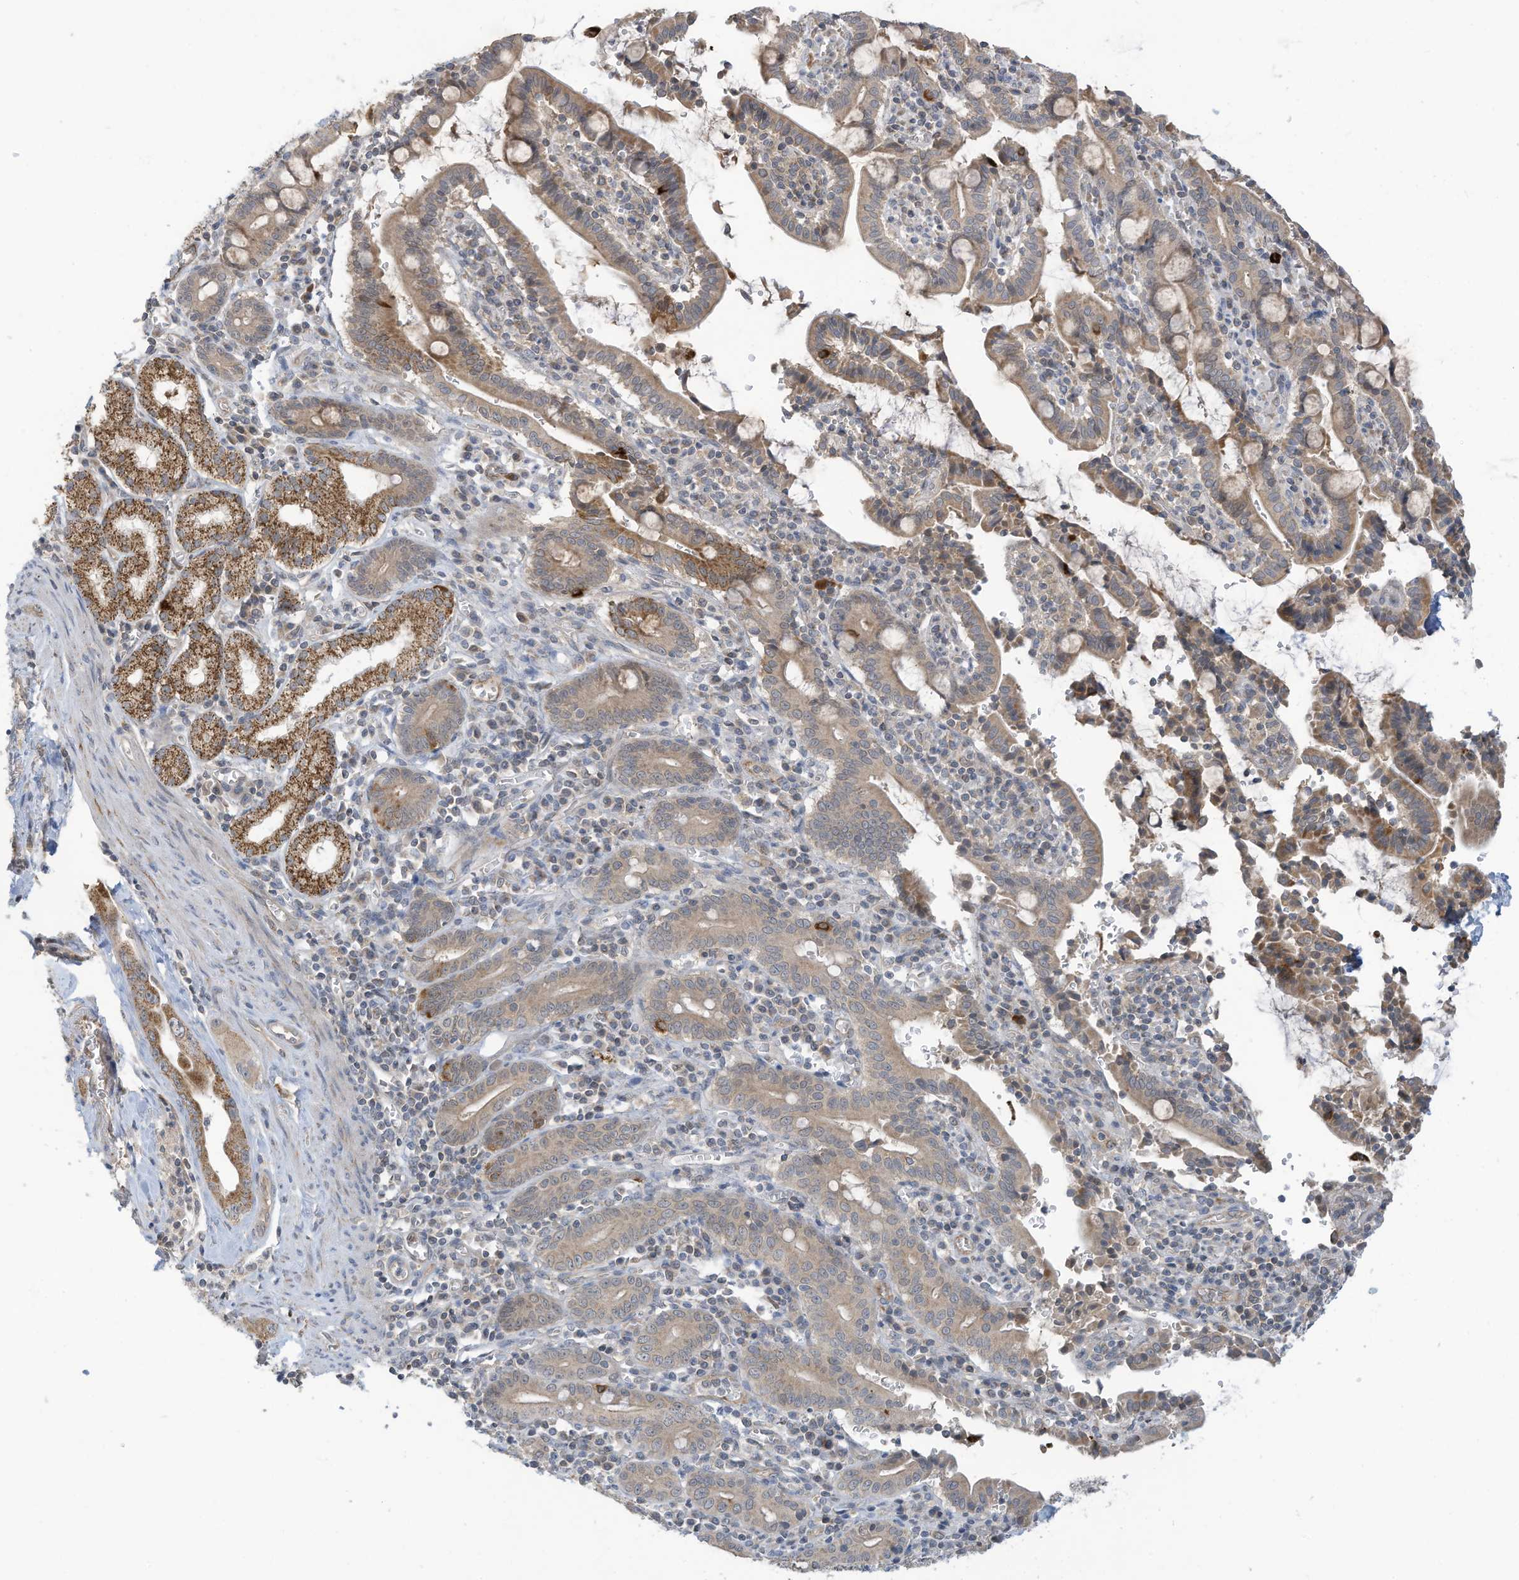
{"staining": {"intensity": "moderate", "quantity": ">75%", "location": "cytoplasmic/membranous"}, "tissue": "pancreatic cancer", "cell_type": "Tumor cells", "image_type": "cancer", "snomed": [{"axis": "morphology", "description": "Adenocarcinoma, NOS"}, {"axis": "topography", "description": "Pancreas"}], "caption": "Approximately >75% of tumor cells in human pancreatic adenocarcinoma demonstrate moderate cytoplasmic/membranous protein positivity as visualized by brown immunohistochemical staining.", "gene": "SCGB1D2", "patient": {"sex": "male", "age": 70}}